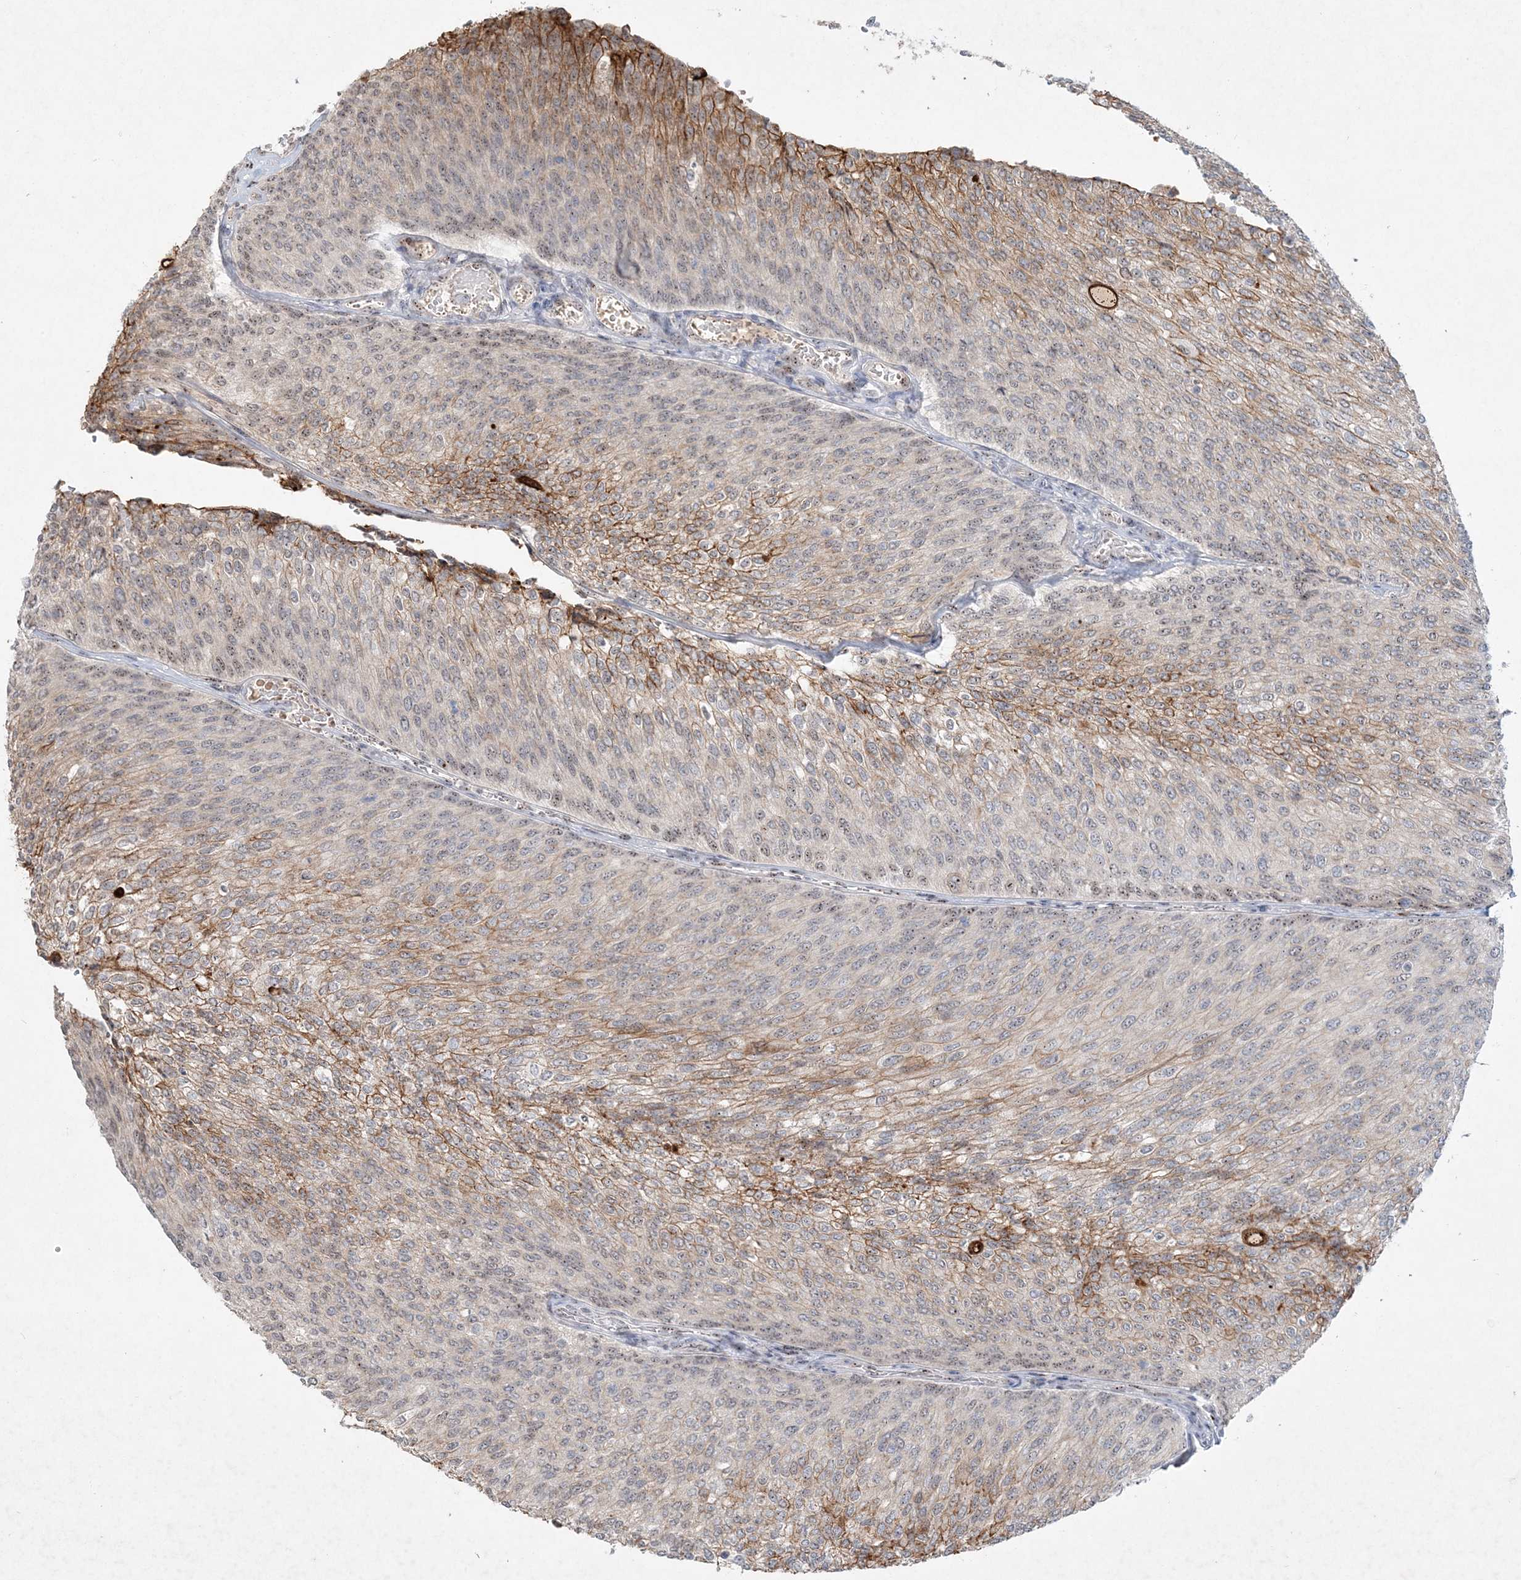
{"staining": {"intensity": "moderate", "quantity": "25%-75%", "location": "cytoplasmic/membranous"}, "tissue": "urothelial cancer", "cell_type": "Tumor cells", "image_type": "cancer", "snomed": [{"axis": "morphology", "description": "Urothelial carcinoma, Low grade"}, {"axis": "topography", "description": "Urinary bladder"}], "caption": "Urothelial carcinoma (low-grade) stained with IHC demonstrates moderate cytoplasmic/membranous staining in about 25%-75% of tumor cells.", "gene": "GIN1", "patient": {"sex": "female", "age": 79}}